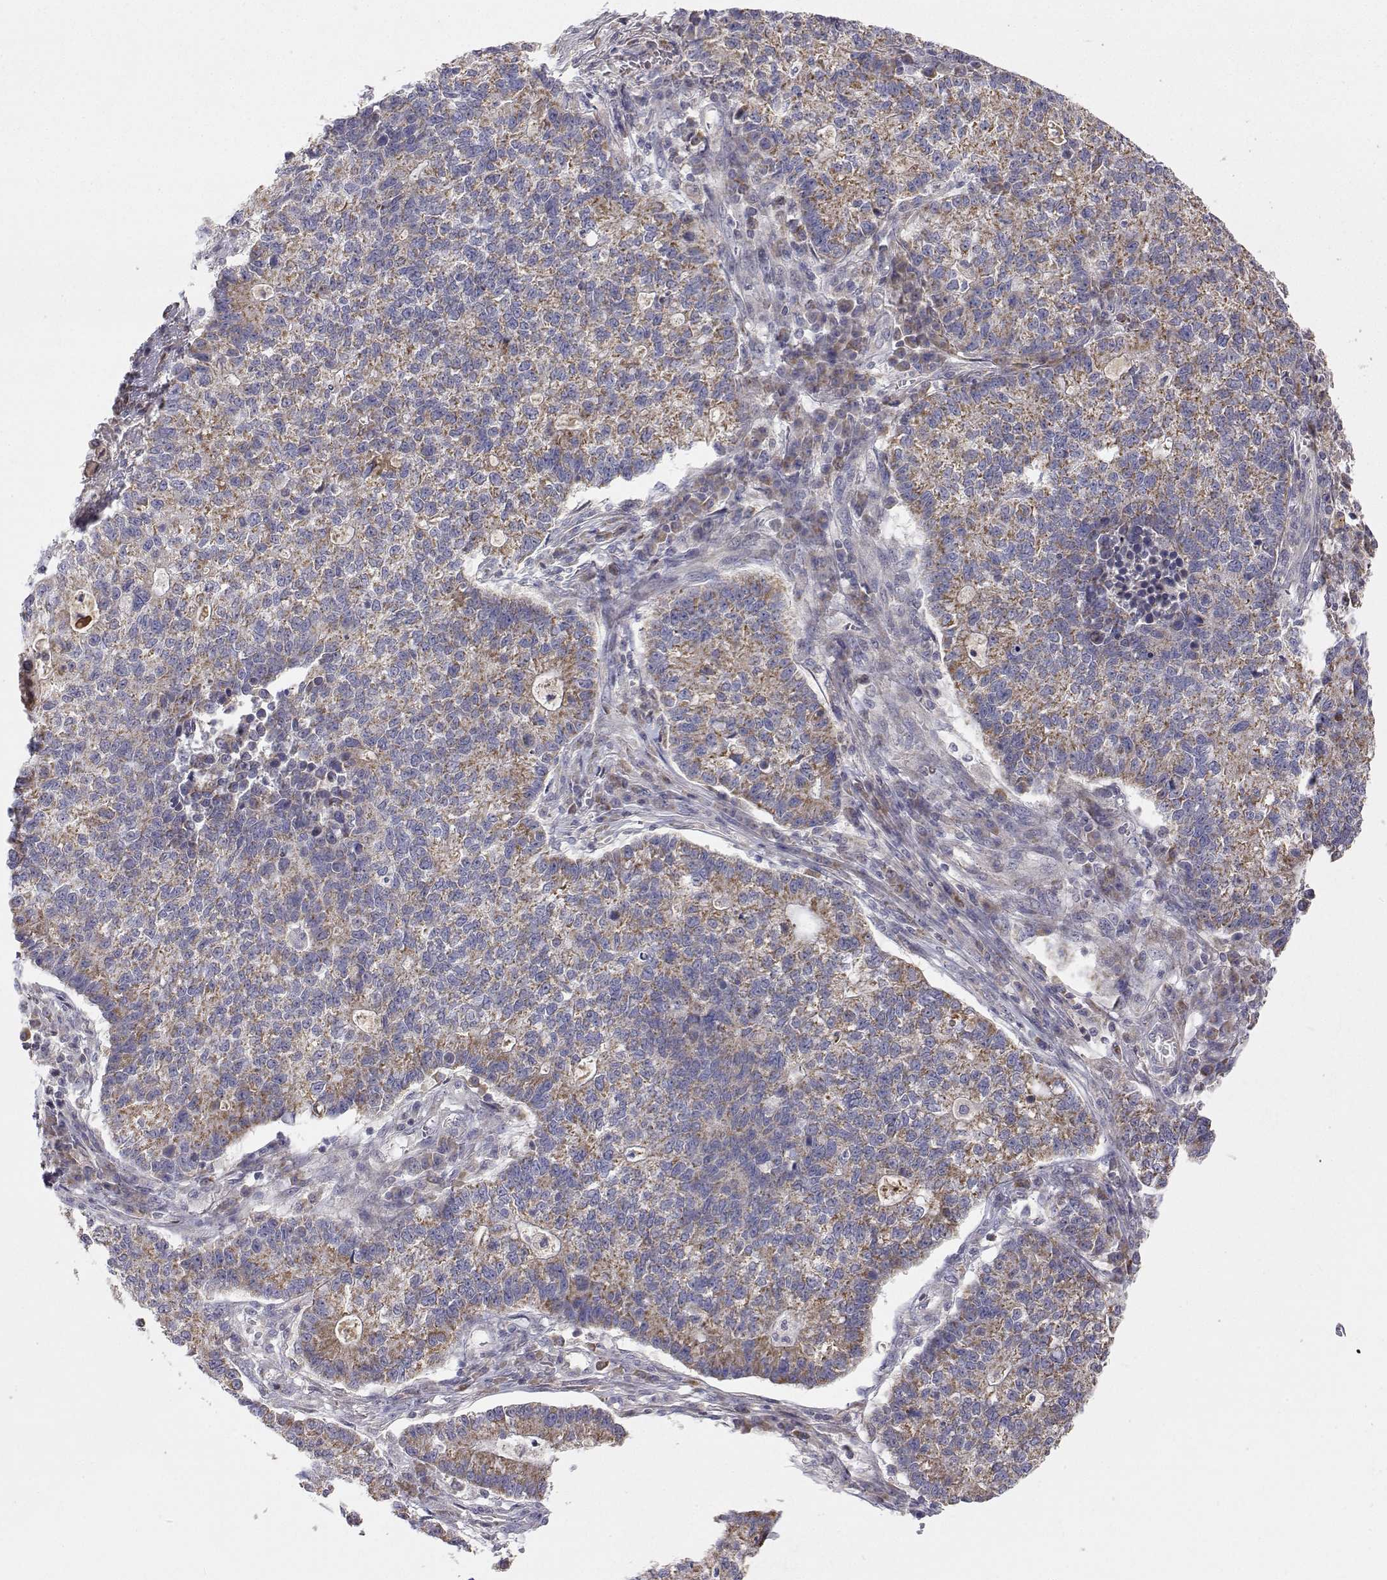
{"staining": {"intensity": "moderate", "quantity": "25%-75%", "location": "cytoplasmic/membranous"}, "tissue": "lung cancer", "cell_type": "Tumor cells", "image_type": "cancer", "snomed": [{"axis": "morphology", "description": "Adenocarcinoma, NOS"}, {"axis": "topography", "description": "Lung"}], "caption": "Immunohistochemical staining of human lung adenocarcinoma displays medium levels of moderate cytoplasmic/membranous protein positivity in approximately 25%-75% of tumor cells.", "gene": "MRPL3", "patient": {"sex": "male", "age": 57}}